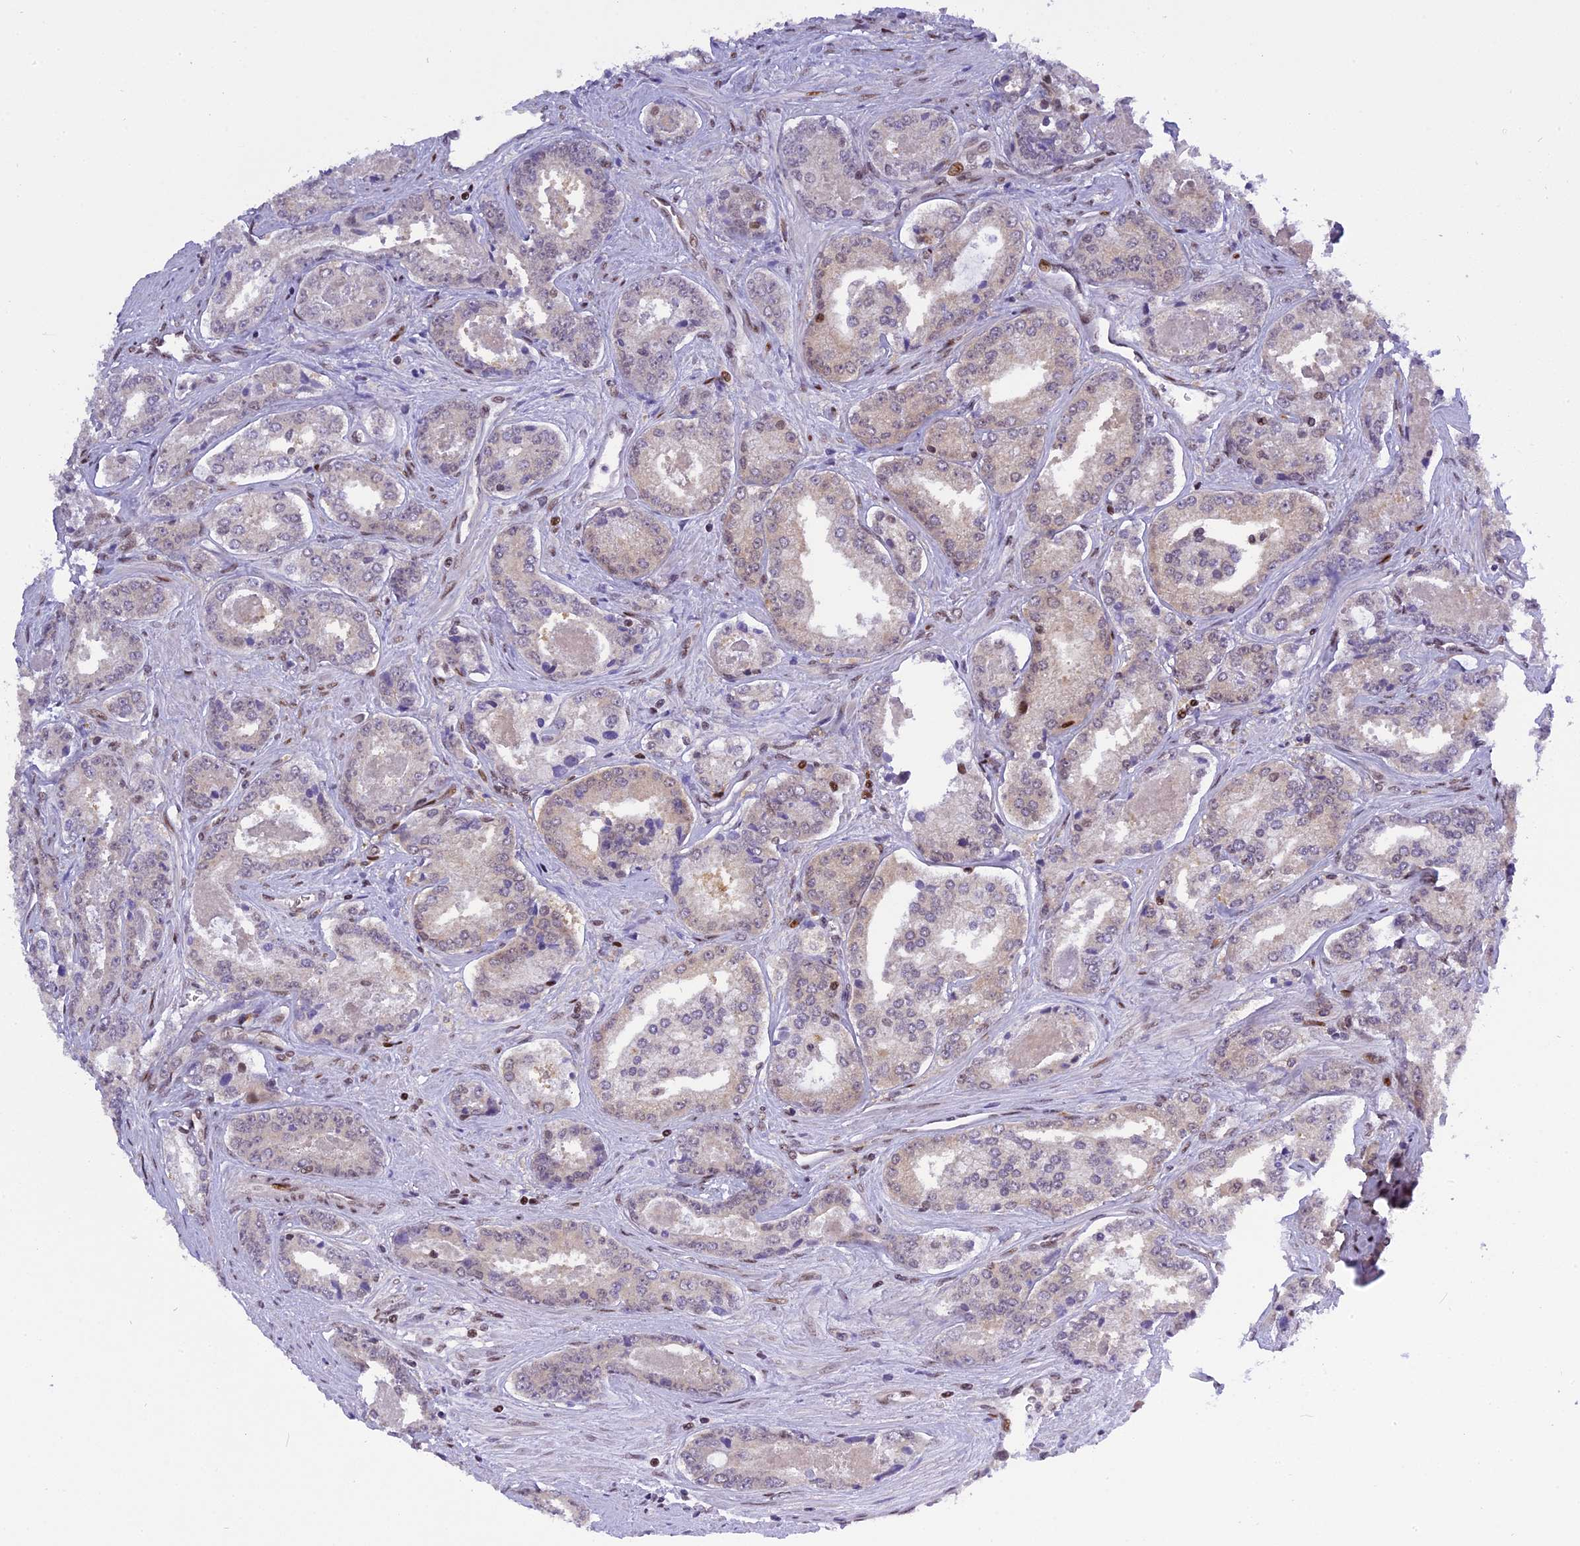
{"staining": {"intensity": "negative", "quantity": "none", "location": "none"}, "tissue": "prostate cancer", "cell_type": "Tumor cells", "image_type": "cancer", "snomed": [{"axis": "morphology", "description": "Adenocarcinoma, Low grade"}, {"axis": "topography", "description": "Prostate"}], "caption": "This is an IHC histopathology image of human prostate cancer. There is no staining in tumor cells.", "gene": "RABGGTA", "patient": {"sex": "male", "age": 68}}